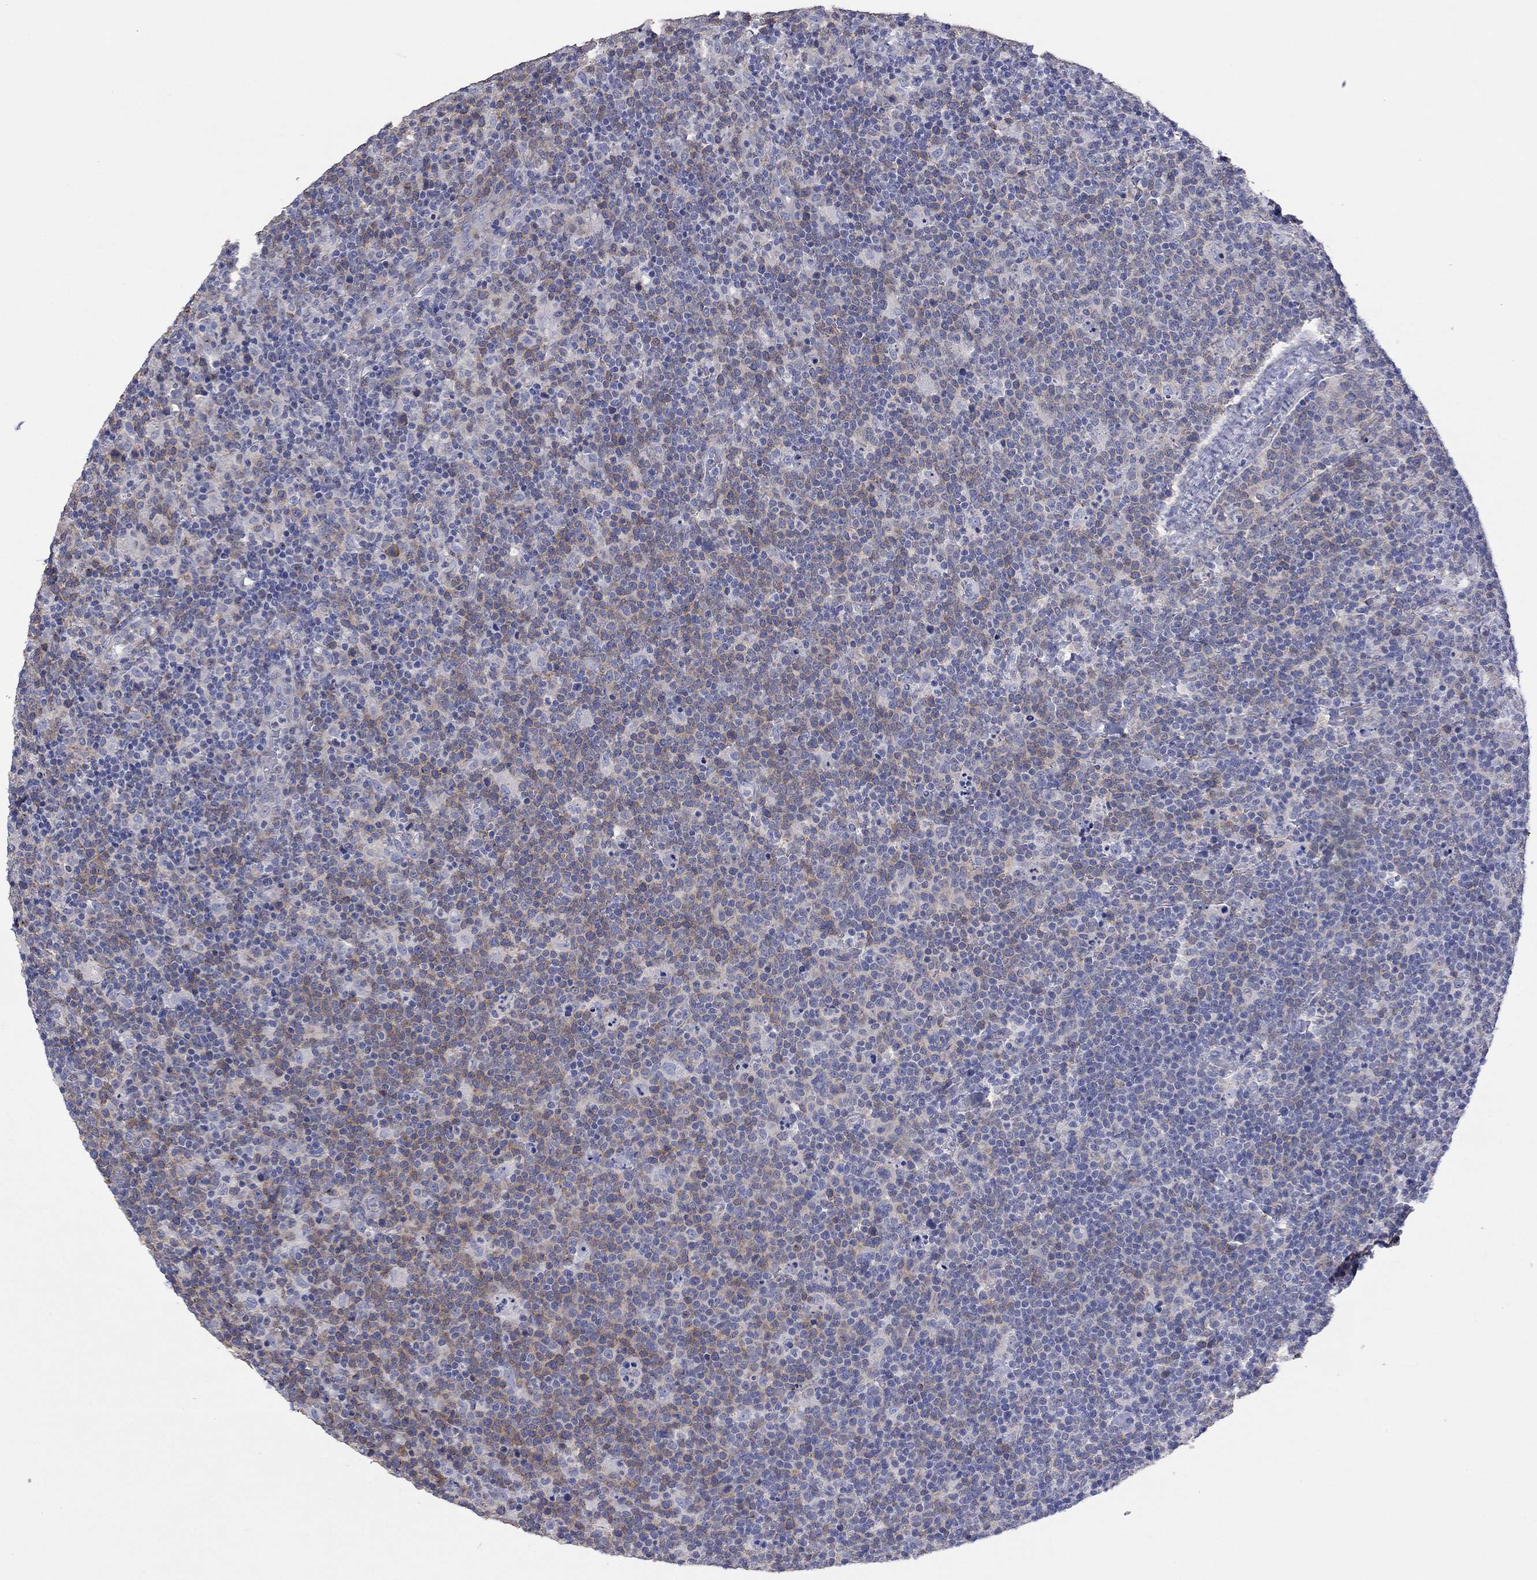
{"staining": {"intensity": "weak", "quantity": "25%-75%", "location": "cytoplasmic/membranous"}, "tissue": "lymphoma", "cell_type": "Tumor cells", "image_type": "cancer", "snomed": [{"axis": "morphology", "description": "Malignant lymphoma, non-Hodgkin's type, High grade"}, {"axis": "topography", "description": "Lymph node"}], "caption": "Lymphoma stained with DAB (3,3'-diaminobenzidine) immunohistochemistry (IHC) demonstrates low levels of weak cytoplasmic/membranous positivity in about 25%-75% of tumor cells.", "gene": "TPRN", "patient": {"sex": "male", "age": 61}}